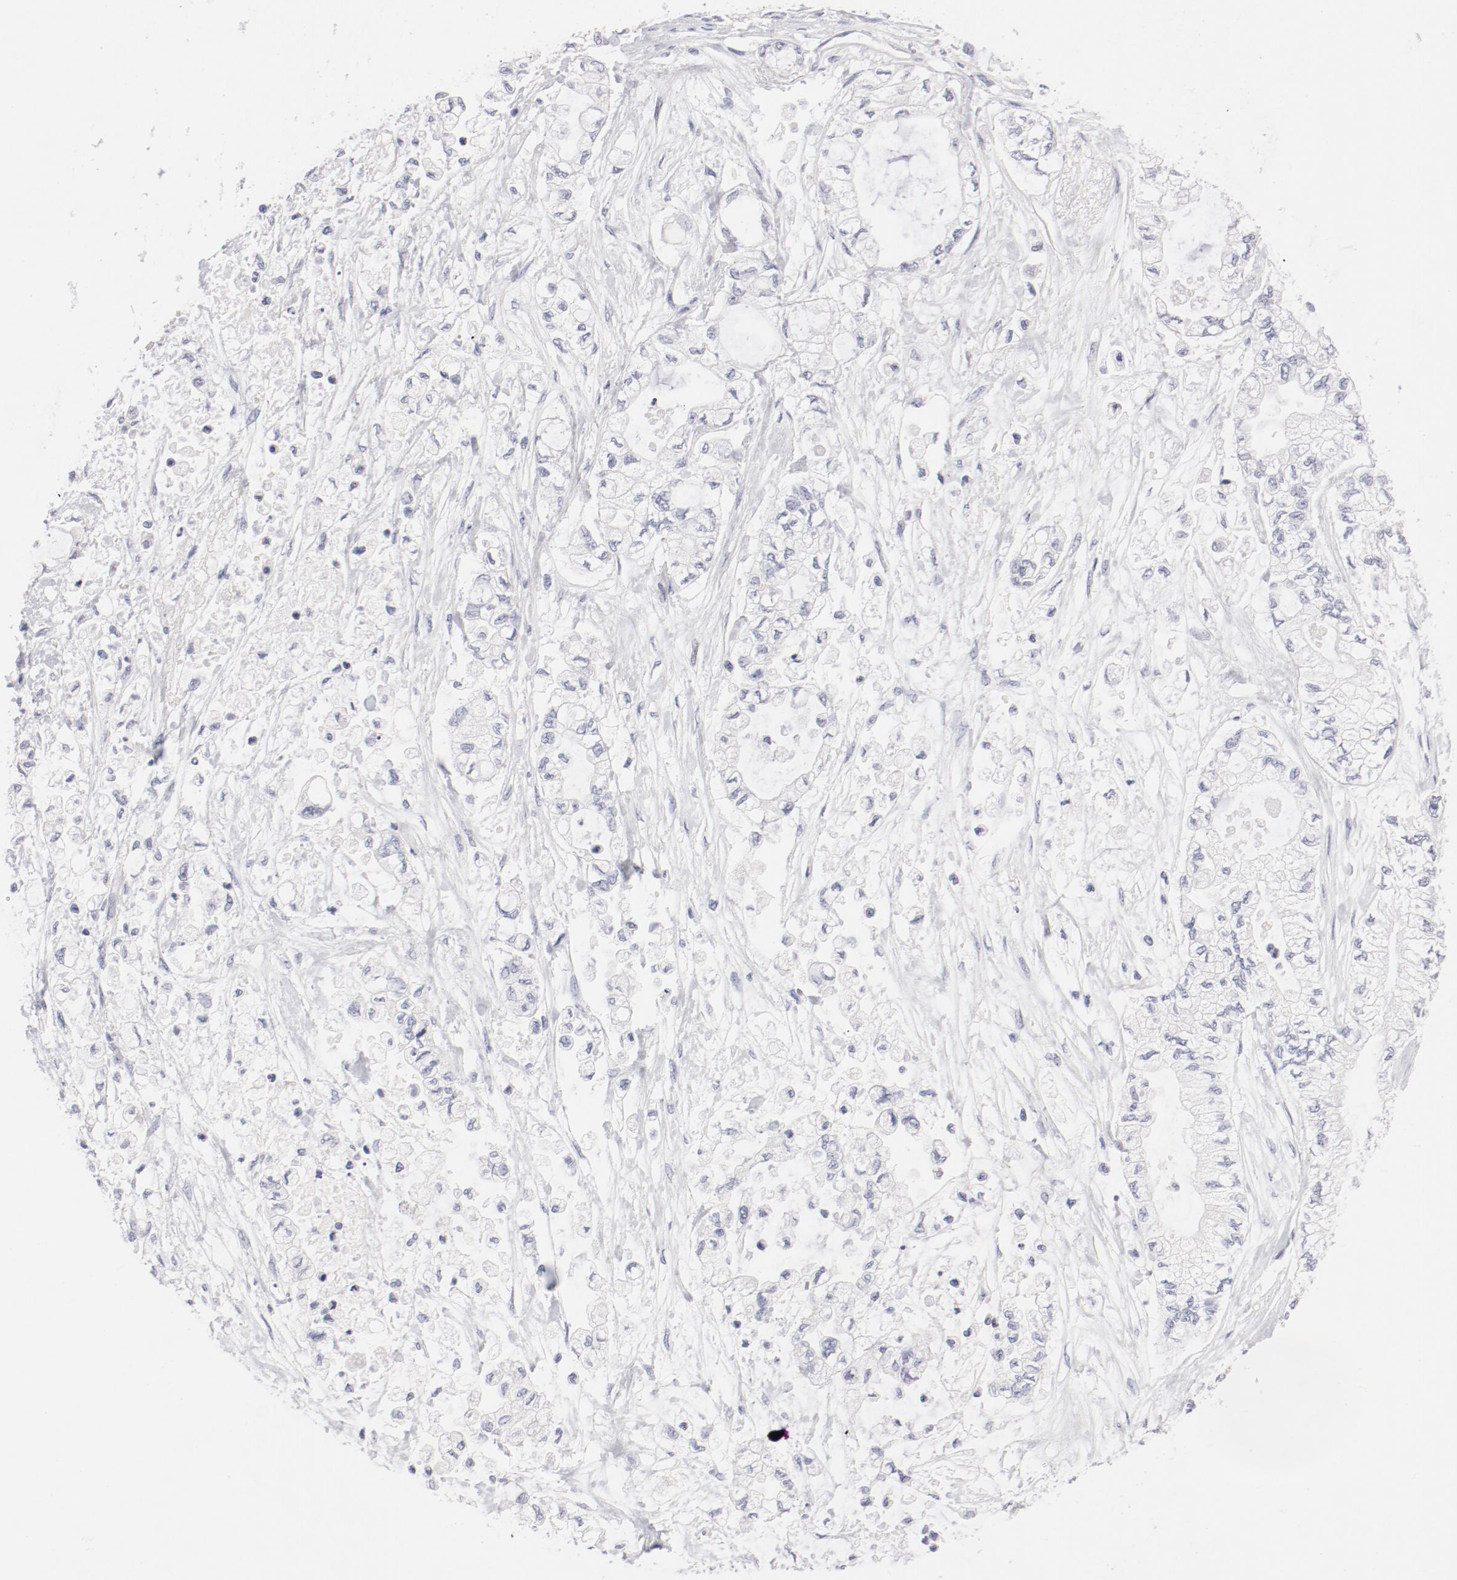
{"staining": {"intensity": "negative", "quantity": "none", "location": "none"}, "tissue": "pancreatic cancer", "cell_type": "Tumor cells", "image_type": "cancer", "snomed": [{"axis": "morphology", "description": "Adenocarcinoma, NOS"}, {"axis": "topography", "description": "Pancreas"}], "caption": "Histopathology image shows no significant protein expression in tumor cells of pancreatic adenocarcinoma.", "gene": "LAX1", "patient": {"sex": "male", "age": 79}}